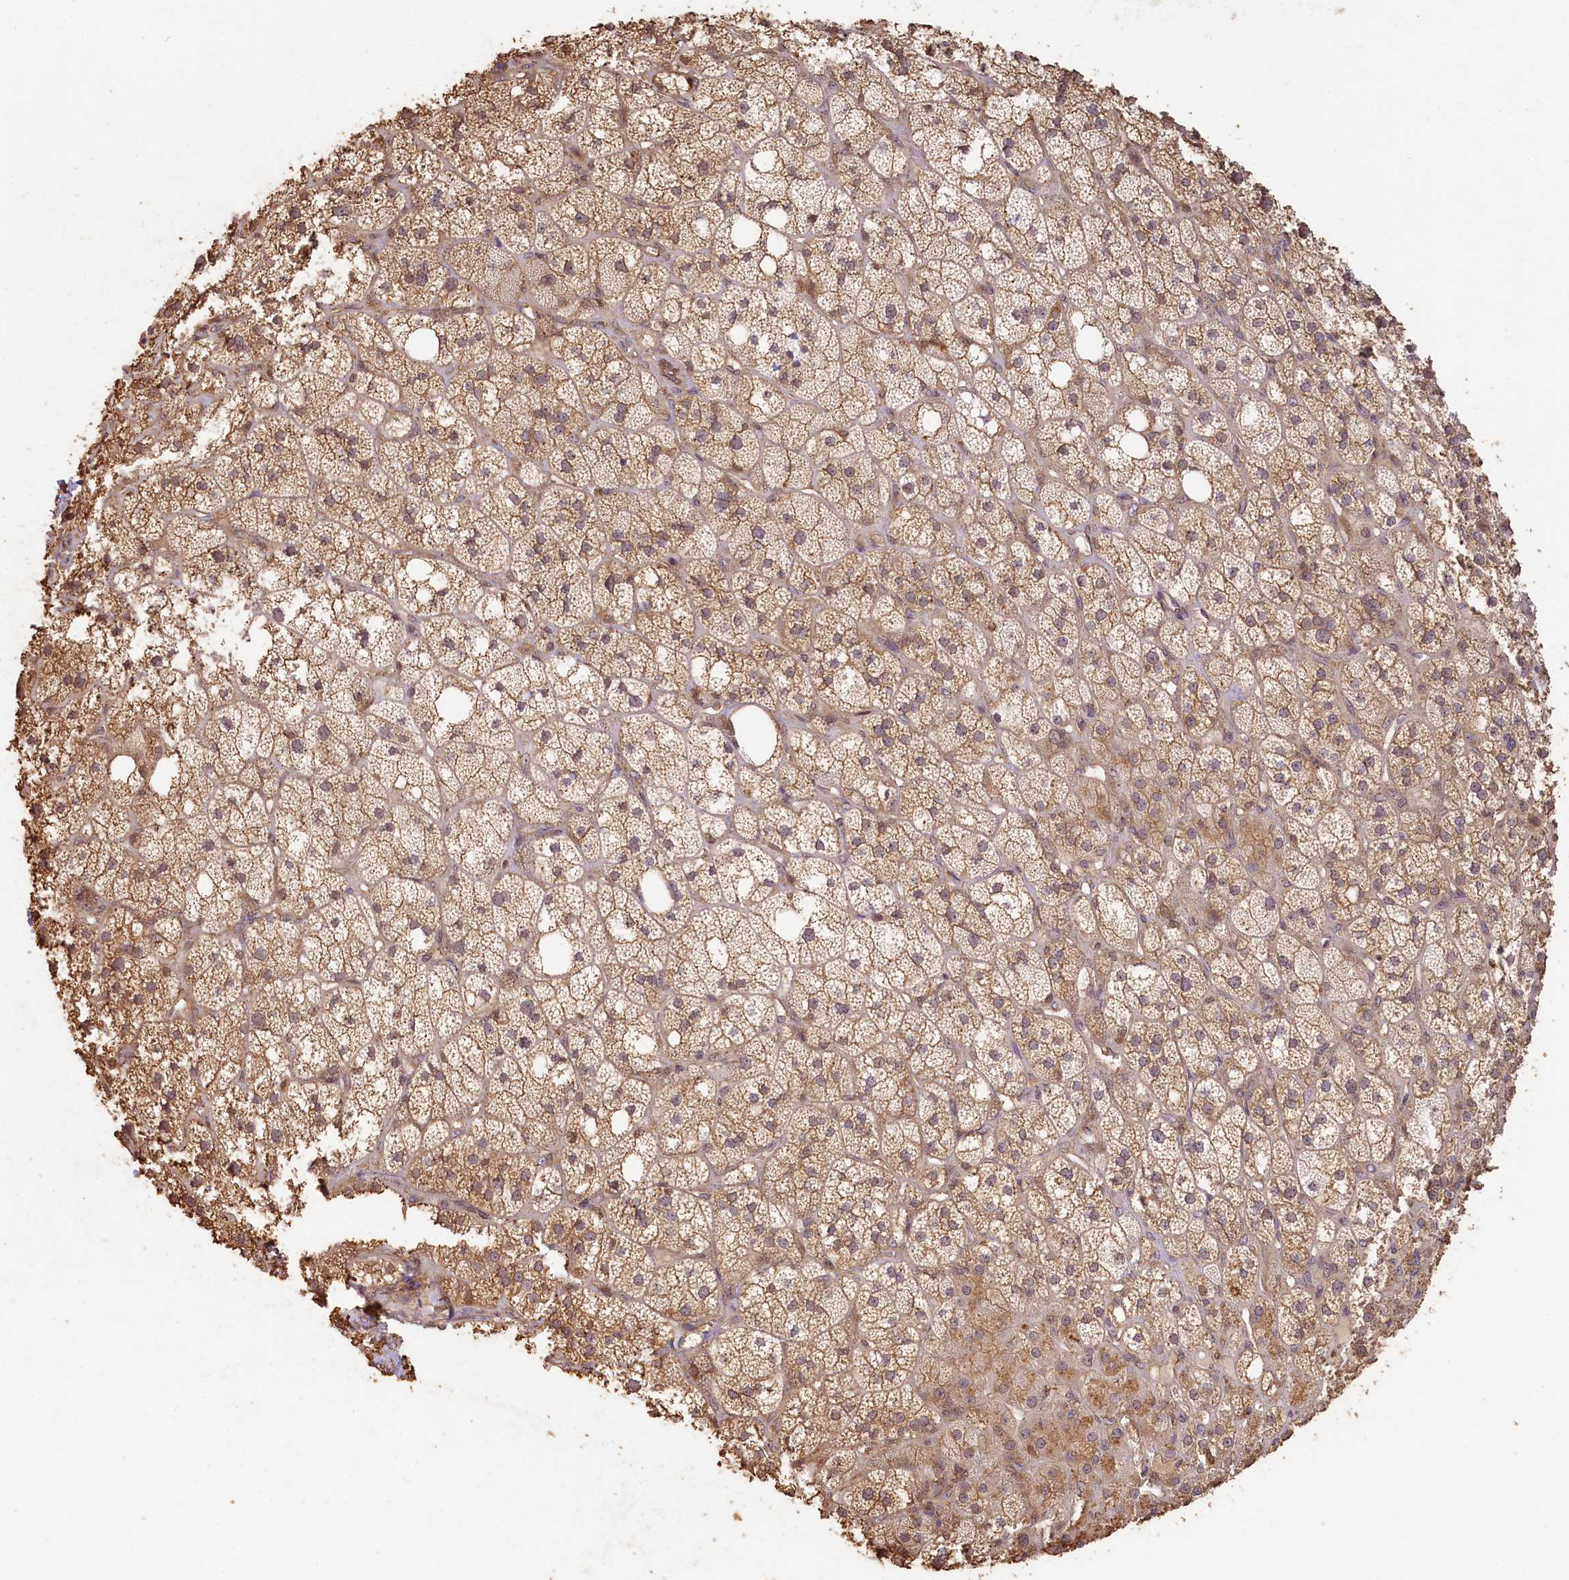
{"staining": {"intensity": "moderate", "quantity": ">75%", "location": "cytoplasmic/membranous,nuclear"}, "tissue": "adrenal gland", "cell_type": "Glandular cells", "image_type": "normal", "snomed": [{"axis": "morphology", "description": "Normal tissue, NOS"}, {"axis": "topography", "description": "Adrenal gland"}], "caption": "Normal adrenal gland demonstrates moderate cytoplasmic/membranous,nuclear positivity in about >75% of glandular cells (Brightfield microscopy of DAB IHC at high magnification)..", "gene": "MADD", "patient": {"sex": "male", "age": 61}}